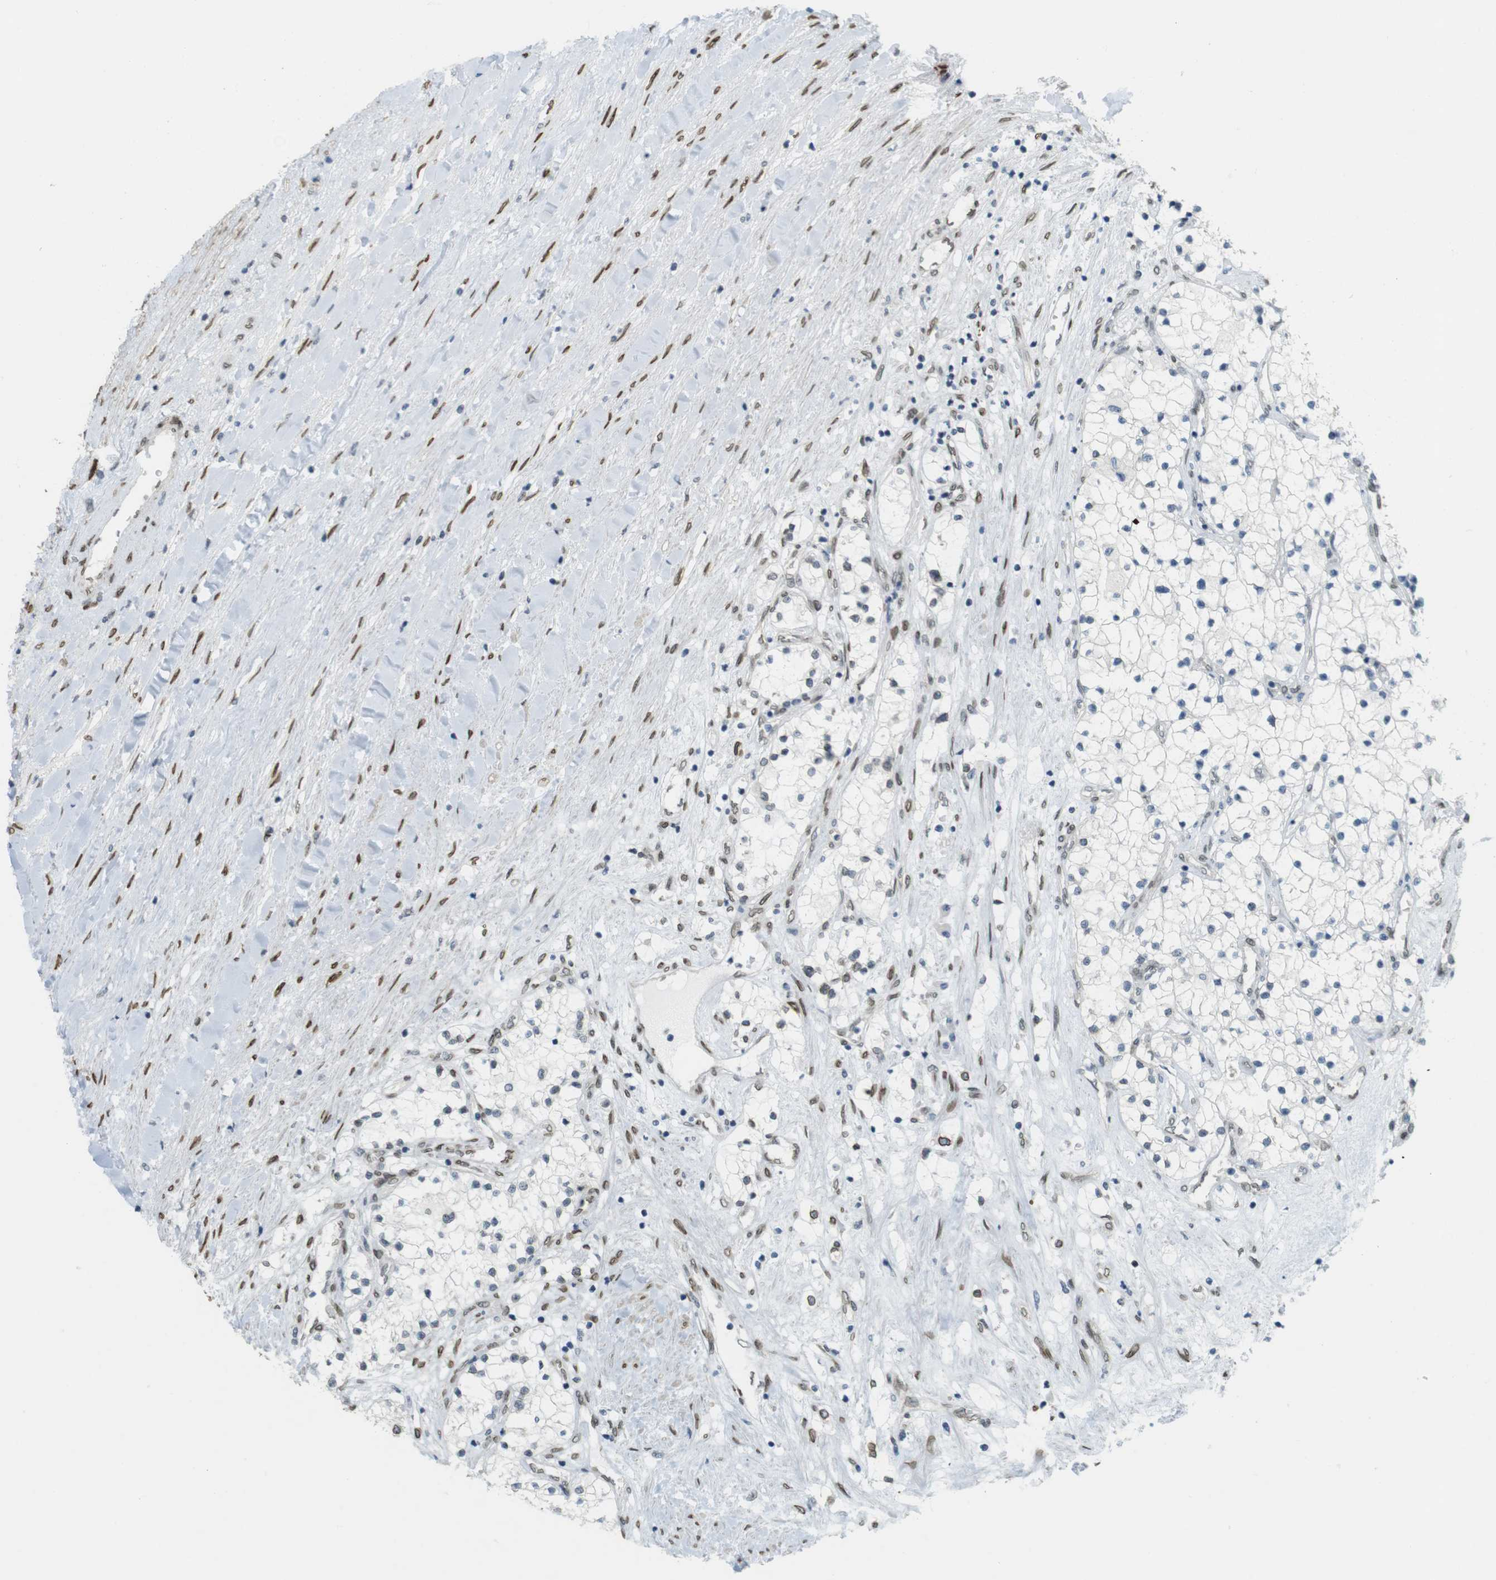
{"staining": {"intensity": "negative", "quantity": "none", "location": "none"}, "tissue": "renal cancer", "cell_type": "Tumor cells", "image_type": "cancer", "snomed": [{"axis": "morphology", "description": "Adenocarcinoma, NOS"}, {"axis": "topography", "description": "Kidney"}], "caption": "The immunohistochemistry histopathology image has no significant staining in tumor cells of renal cancer tissue.", "gene": "ARL6IP6", "patient": {"sex": "male", "age": 68}}